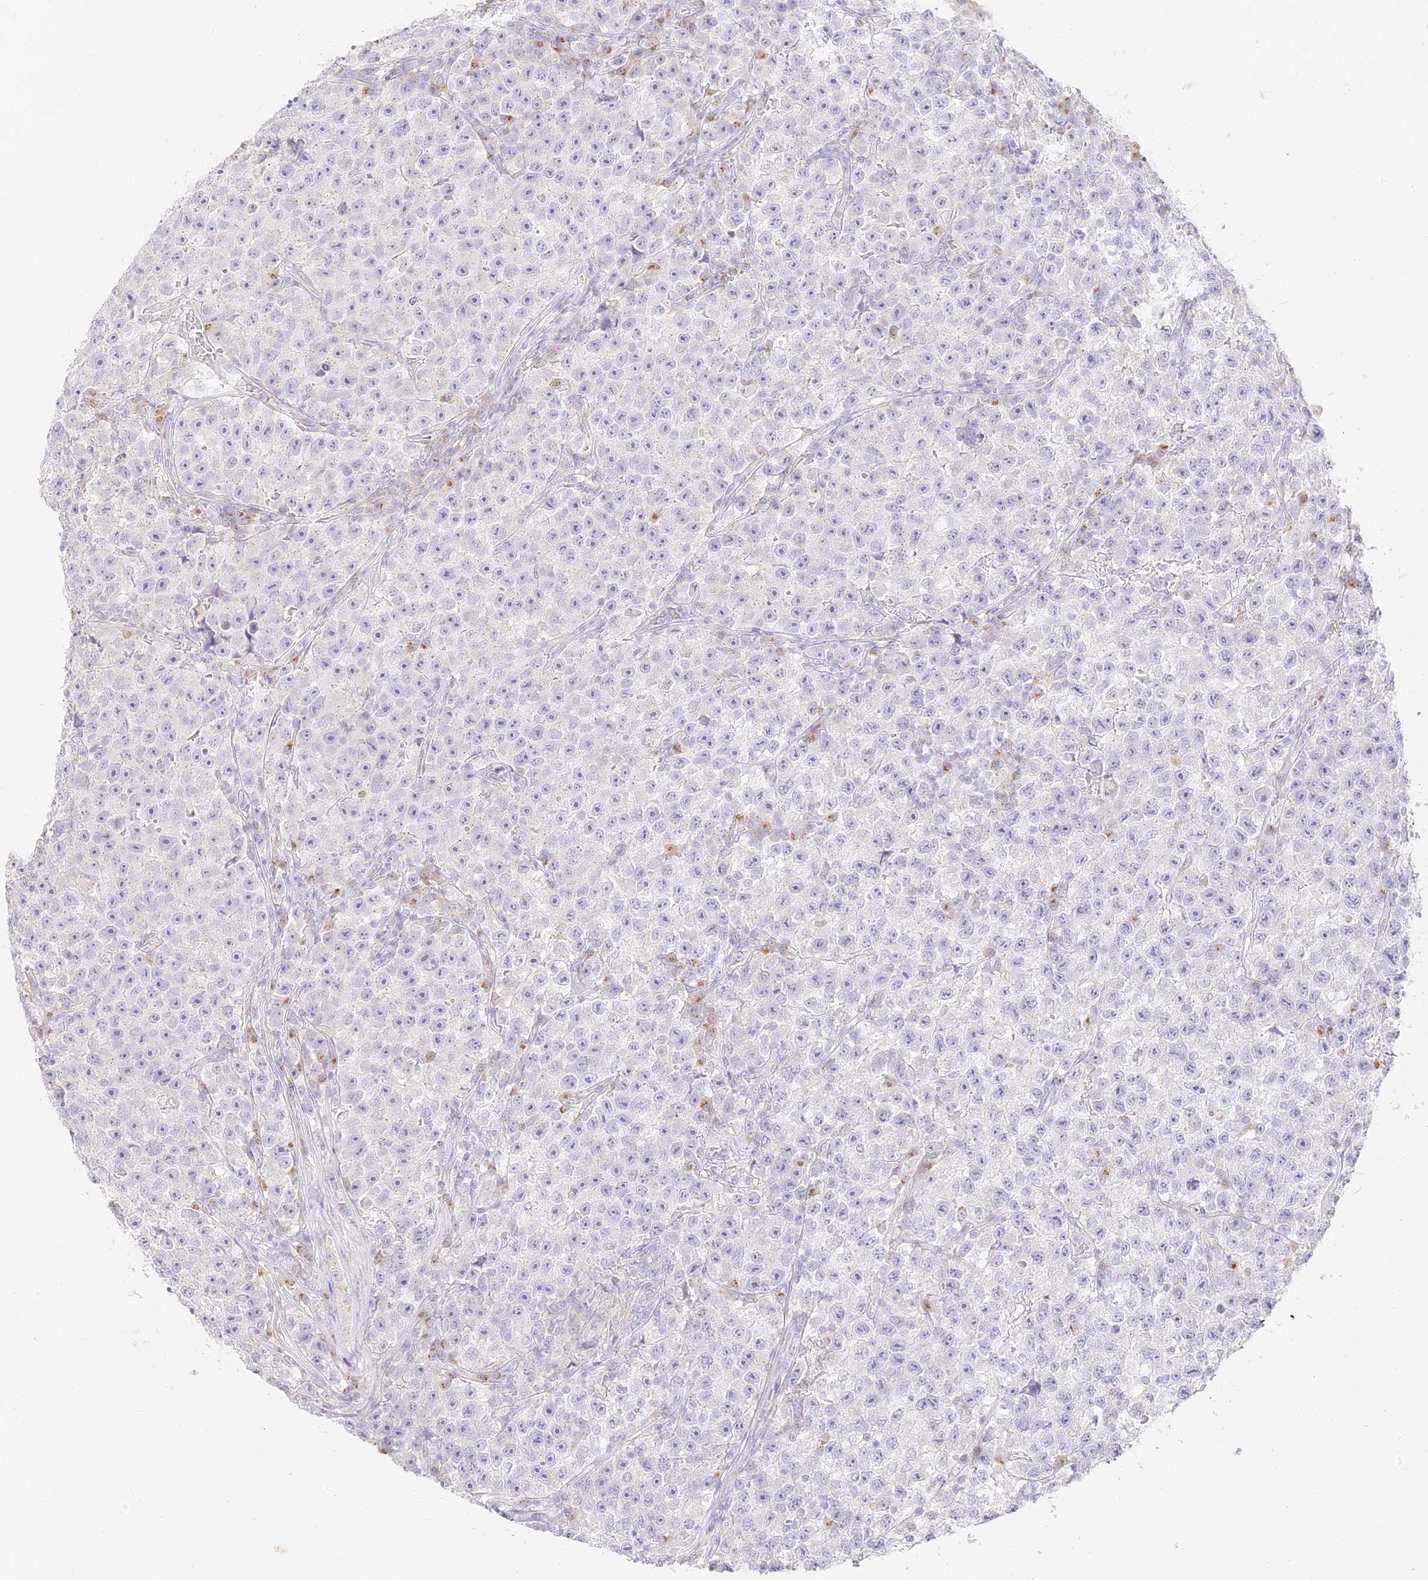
{"staining": {"intensity": "negative", "quantity": "none", "location": "none"}, "tissue": "testis cancer", "cell_type": "Tumor cells", "image_type": "cancer", "snomed": [{"axis": "morphology", "description": "Seminoma, NOS"}, {"axis": "topography", "description": "Testis"}], "caption": "IHC photomicrograph of neoplastic tissue: seminoma (testis) stained with DAB (3,3'-diaminobenzidine) shows no significant protein expression in tumor cells.", "gene": "SEC13", "patient": {"sex": "male", "age": 22}}